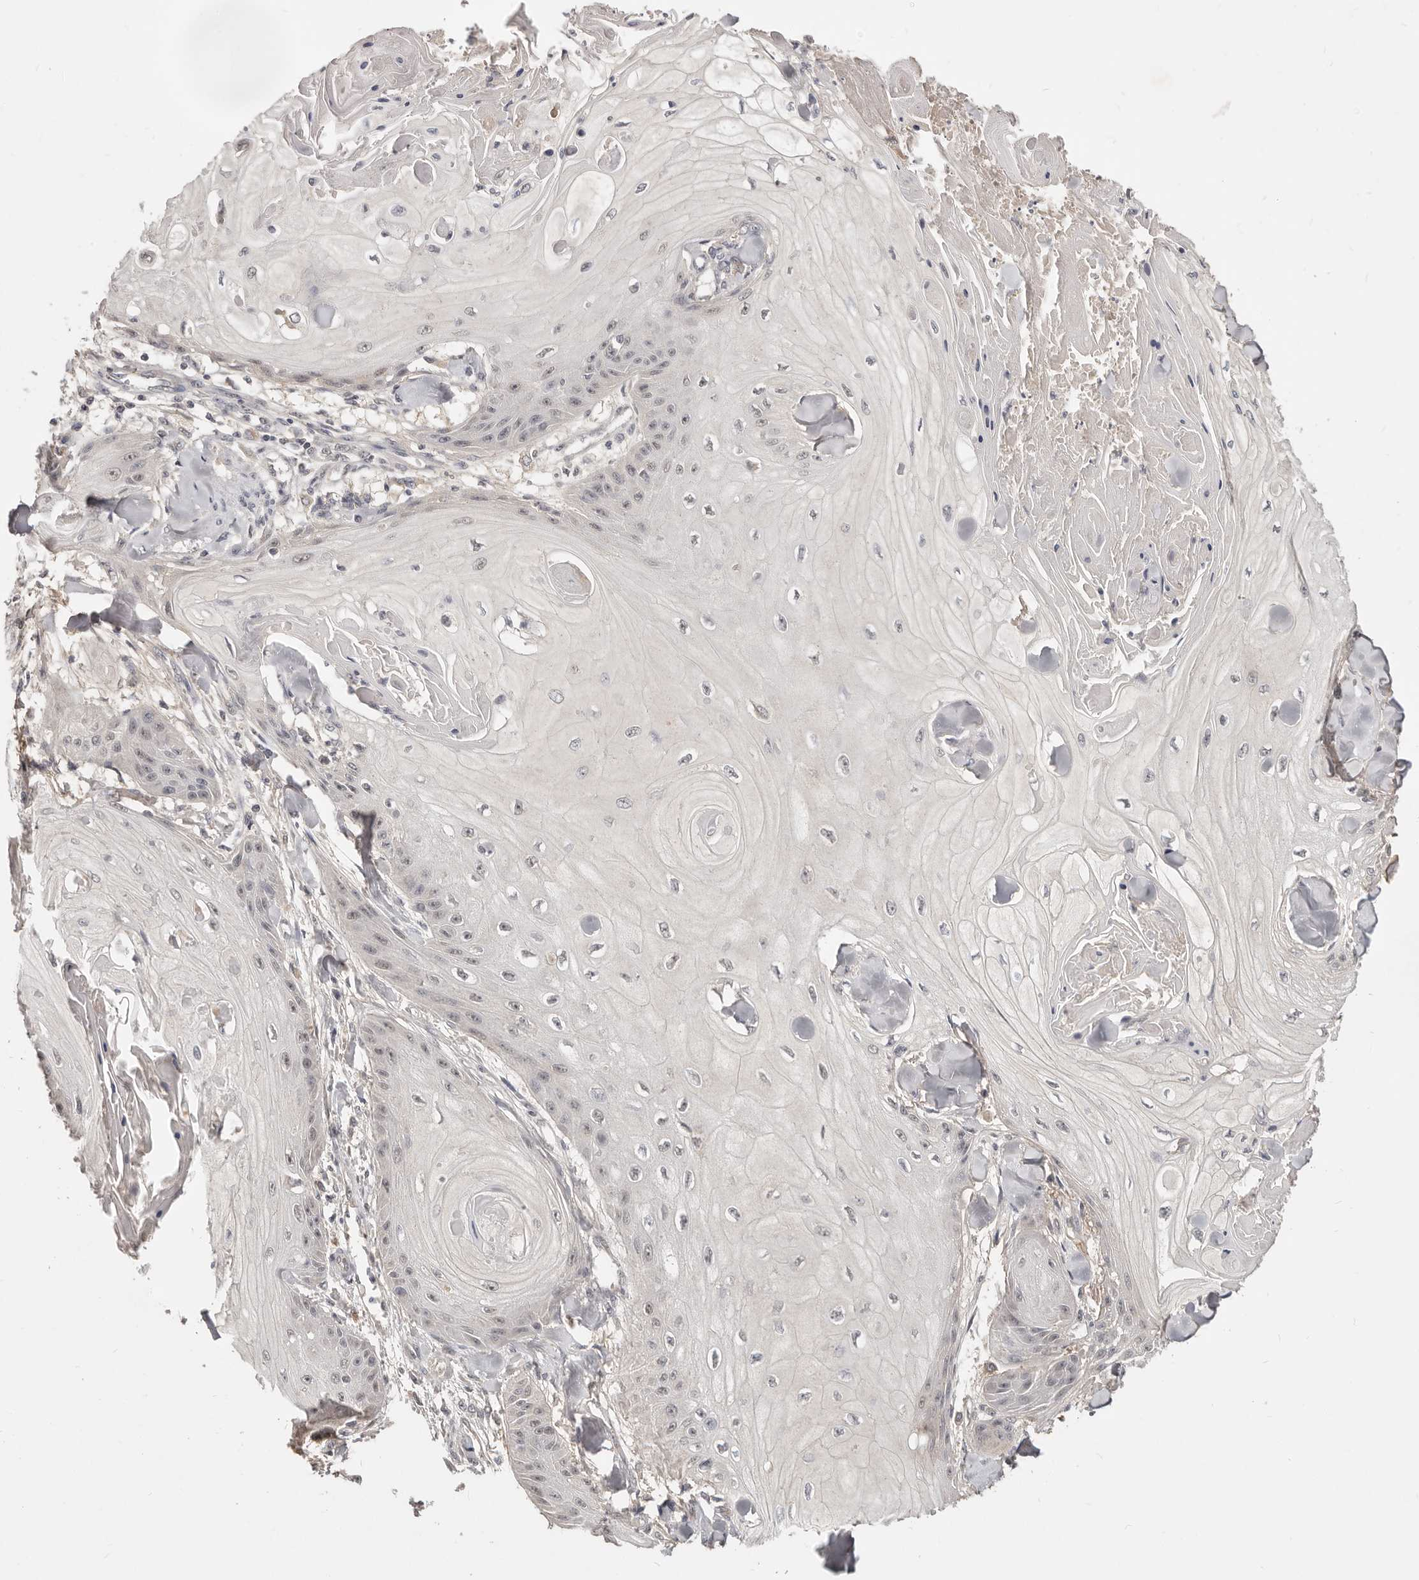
{"staining": {"intensity": "negative", "quantity": "none", "location": "none"}, "tissue": "skin cancer", "cell_type": "Tumor cells", "image_type": "cancer", "snomed": [{"axis": "morphology", "description": "Squamous cell carcinoma, NOS"}, {"axis": "topography", "description": "Skin"}], "caption": "Tumor cells are negative for brown protein staining in squamous cell carcinoma (skin). The staining was performed using DAB to visualize the protein expression in brown, while the nuclei were stained in blue with hematoxylin (Magnification: 20x).", "gene": "TSPAN13", "patient": {"sex": "male", "age": 74}}